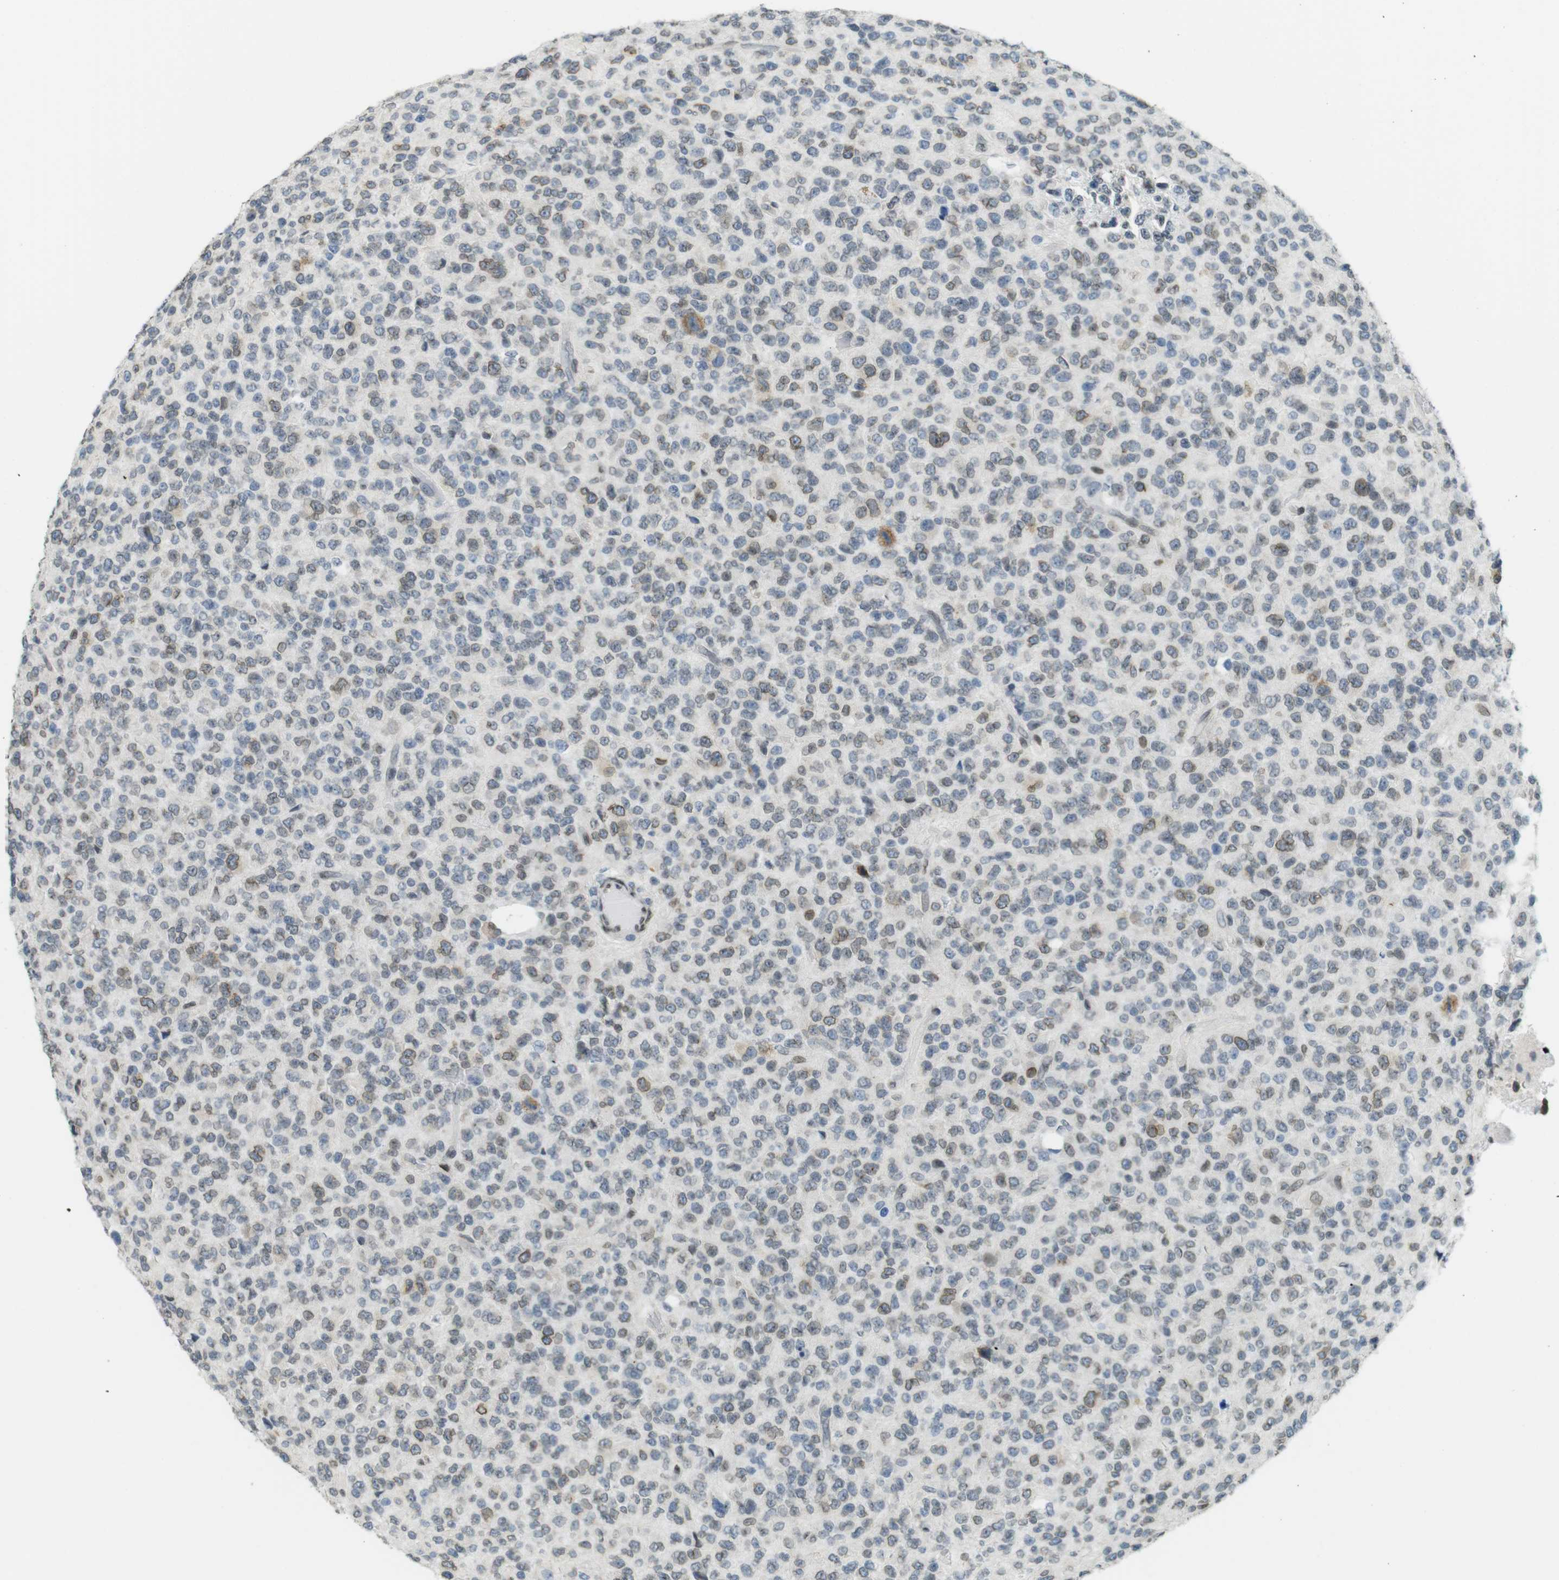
{"staining": {"intensity": "weak", "quantity": ">75%", "location": "cytoplasmic/membranous,nuclear"}, "tissue": "glioma", "cell_type": "Tumor cells", "image_type": "cancer", "snomed": [{"axis": "morphology", "description": "Glioma, malignant, High grade"}, {"axis": "topography", "description": "pancreas cauda"}], "caption": "Brown immunohistochemical staining in high-grade glioma (malignant) displays weak cytoplasmic/membranous and nuclear positivity in approximately >75% of tumor cells.", "gene": "ARL6IP6", "patient": {"sex": "male", "age": 60}}